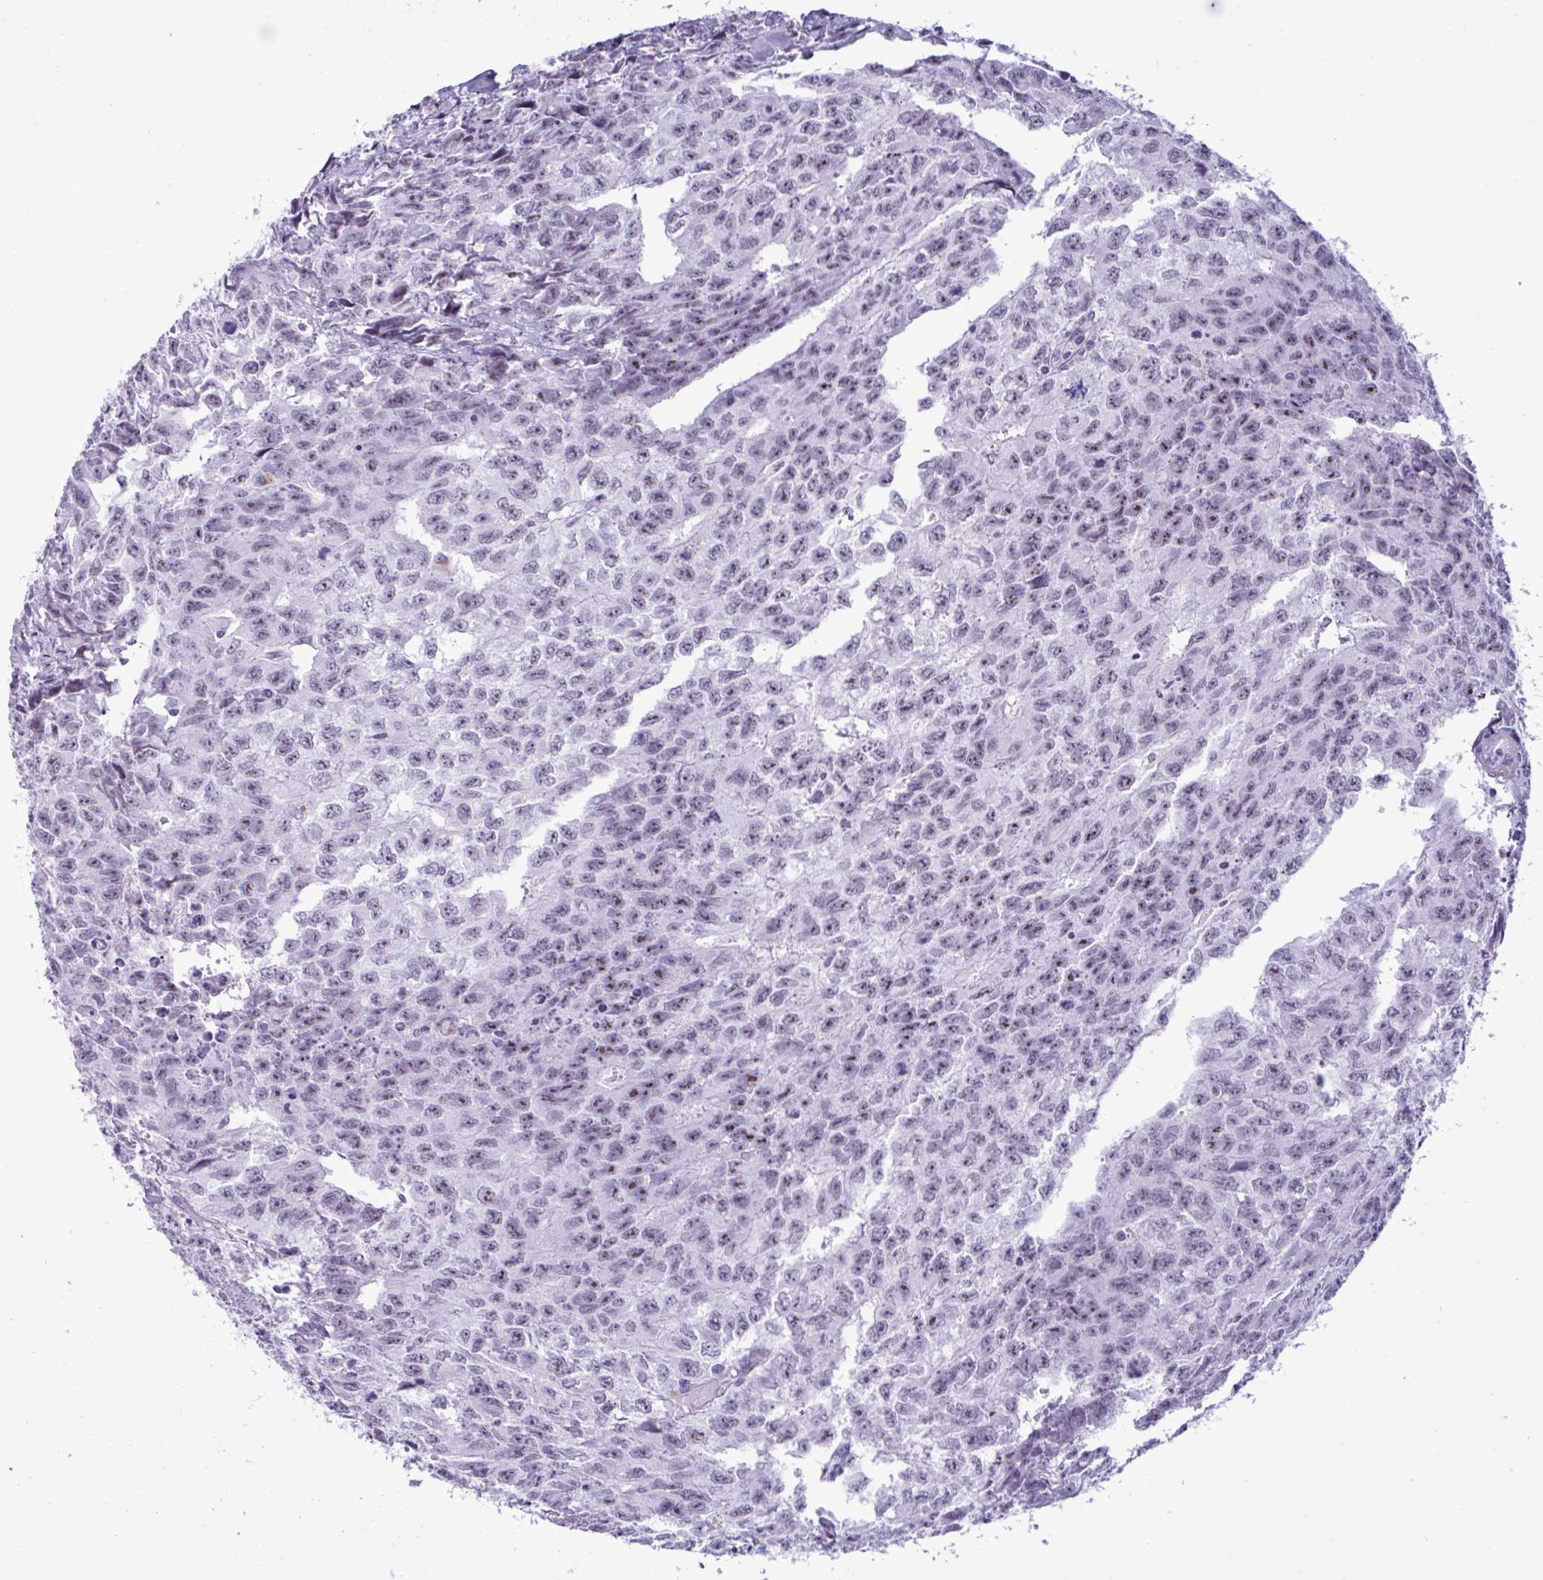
{"staining": {"intensity": "weak", "quantity": "25%-75%", "location": "nuclear"}, "tissue": "testis cancer", "cell_type": "Tumor cells", "image_type": "cancer", "snomed": [{"axis": "morphology", "description": "Carcinoma, Embryonal, NOS"}, {"axis": "morphology", "description": "Teratoma, malignant, NOS"}, {"axis": "topography", "description": "Testis"}], "caption": "Human teratoma (malignant) (testis) stained for a protein (brown) shows weak nuclear positive staining in approximately 25%-75% of tumor cells.", "gene": "ELN", "patient": {"sex": "male", "age": 24}}